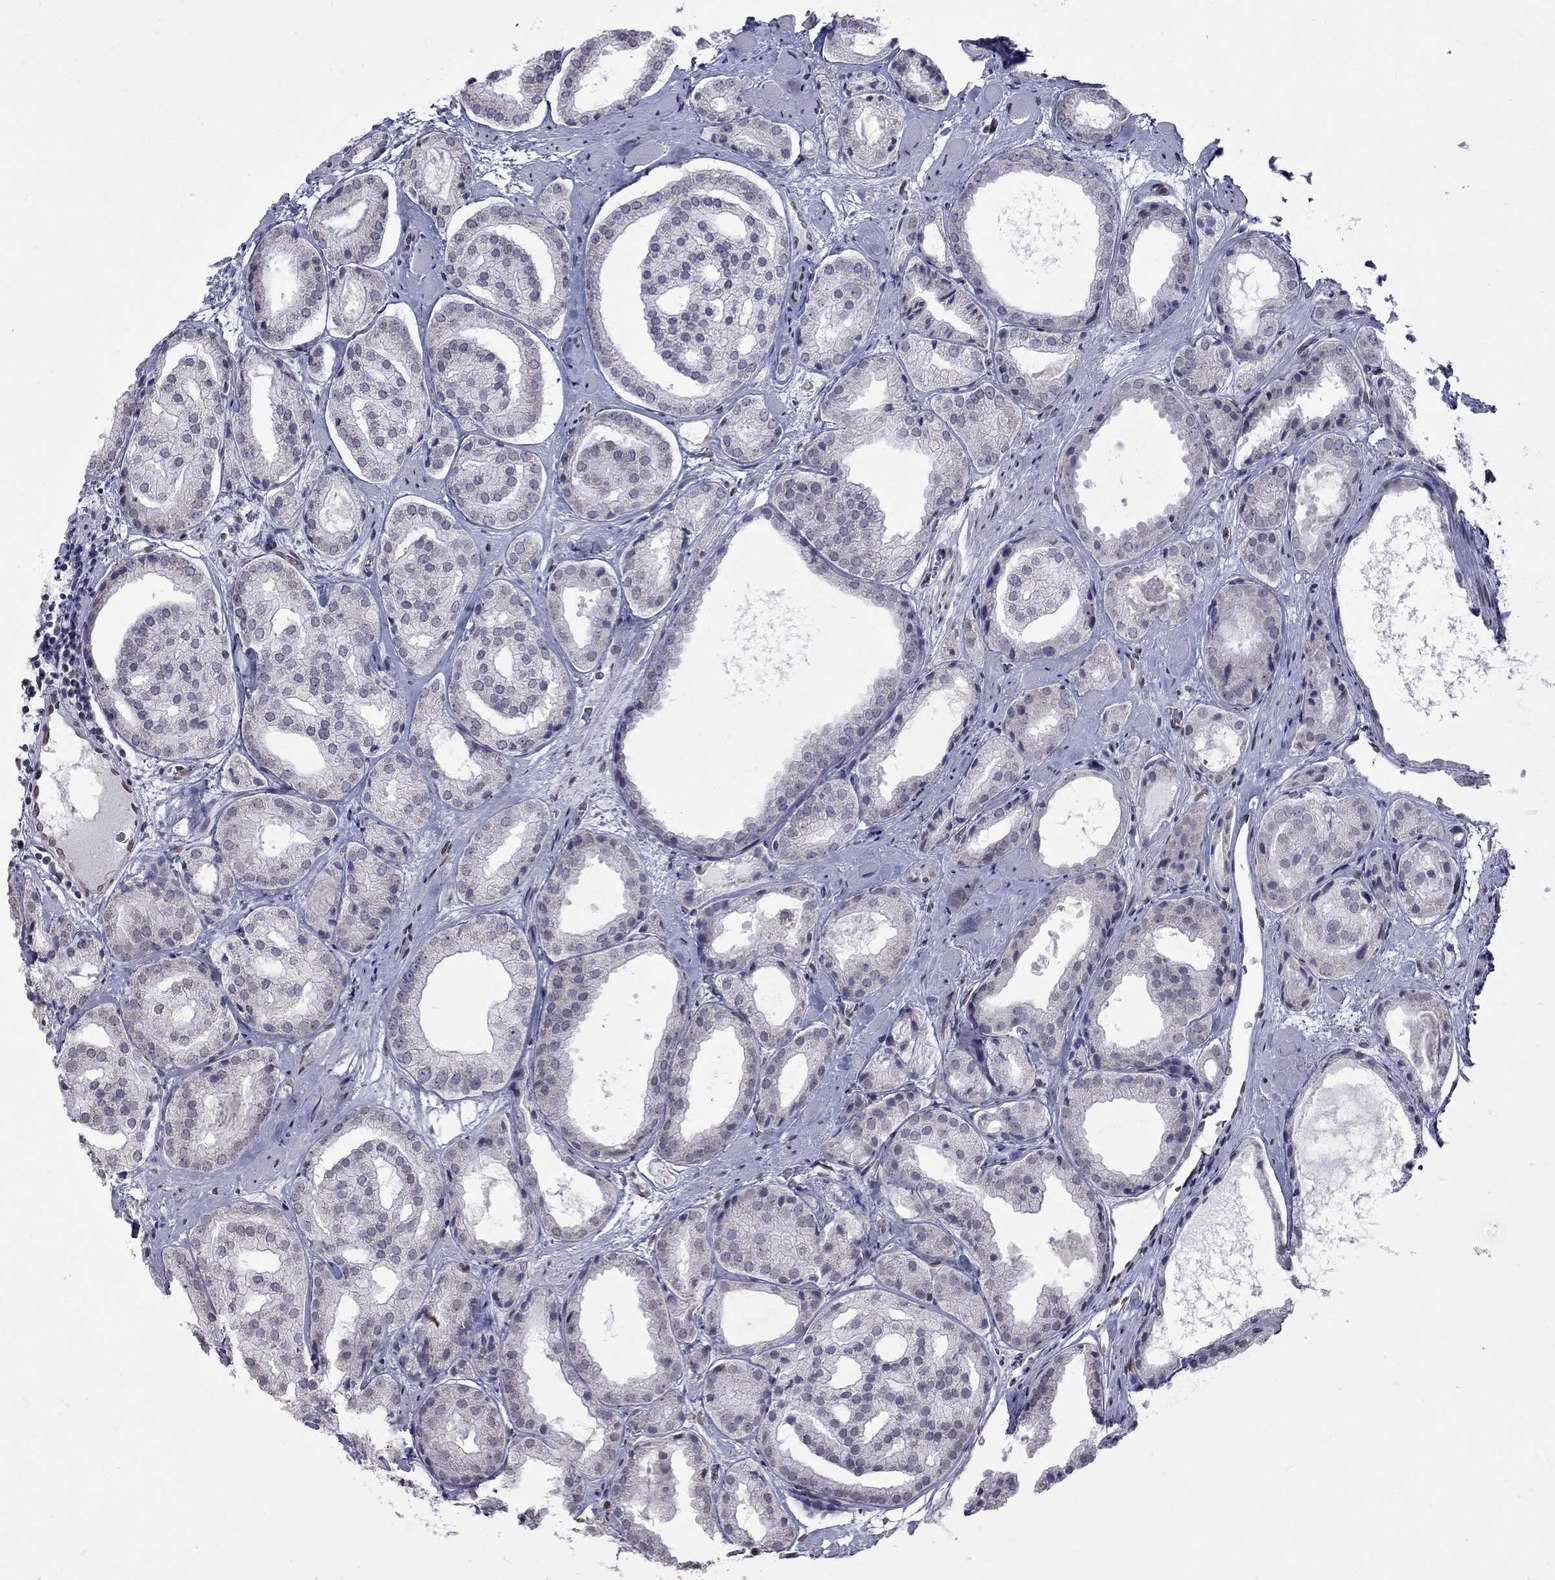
{"staining": {"intensity": "moderate", "quantity": "<25%", "location": "cytoplasmic/membranous"}, "tissue": "prostate cancer", "cell_type": "Tumor cells", "image_type": "cancer", "snomed": [{"axis": "morphology", "description": "Adenocarcinoma, Low grade"}, {"axis": "topography", "description": "Prostate"}], "caption": "The photomicrograph shows a brown stain indicating the presence of a protein in the cytoplasmic/membranous of tumor cells in prostate low-grade adenocarcinoma.", "gene": "CLTCL1", "patient": {"sex": "male", "age": 69}}